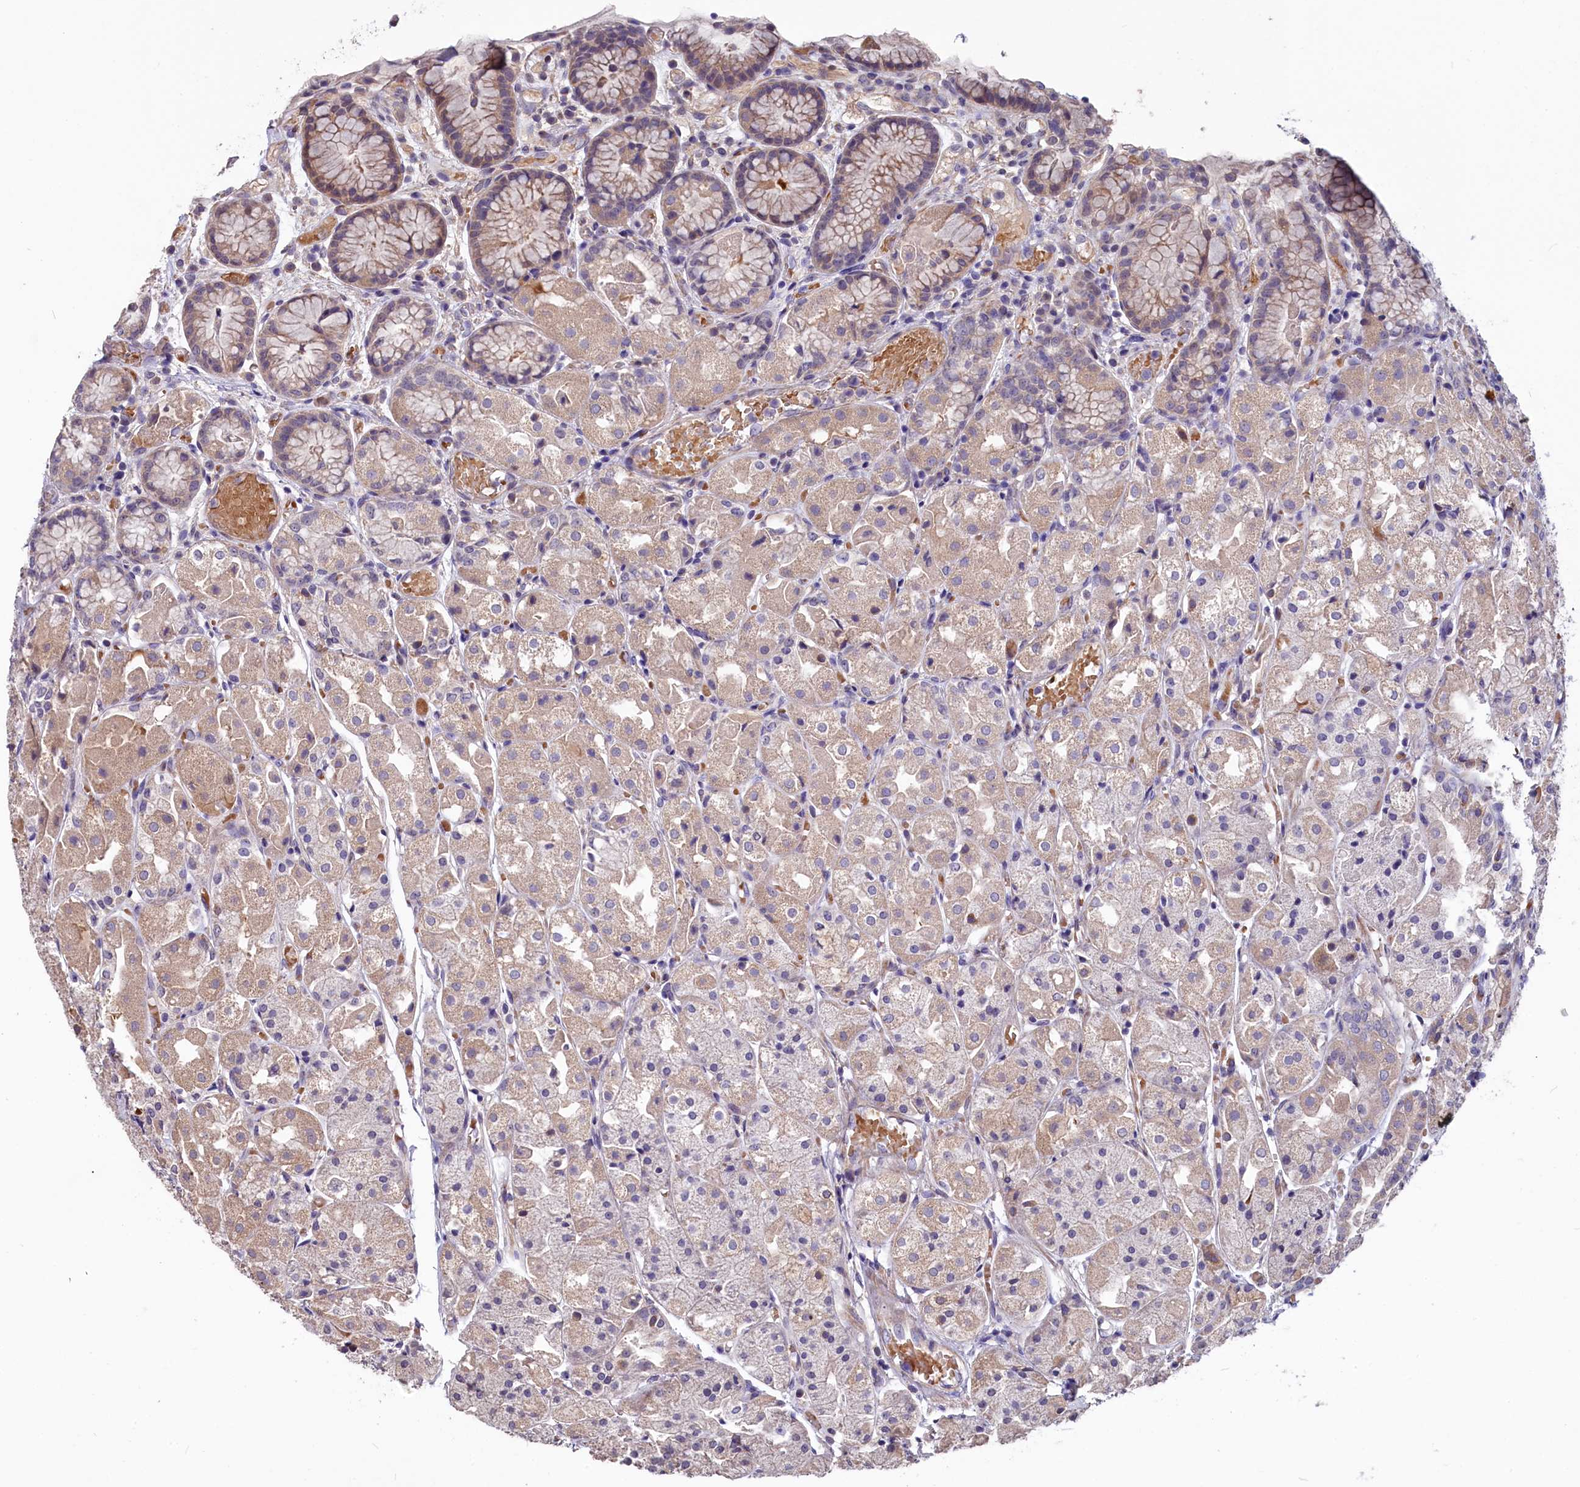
{"staining": {"intensity": "strong", "quantity": "<25%", "location": "cytoplasmic/membranous"}, "tissue": "stomach", "cell_type": "Glandular cells", "image_type": "normal", "snomed": [{"axis": "morphology", "description": "Normal tissue, NOS"}, {"axis": "topography", "description": "Stomach, upper"}], "caption": "Immunohistochemistry (IHC) micrograph of unremarkable human stomach stained for a protein (brown), which shows medium levels of strong cytoplasmic/membranous staining in approximately <25% of glandular cells.", "gene": "SLC39A6", "patient": {"sex": "male", "age": 72}}